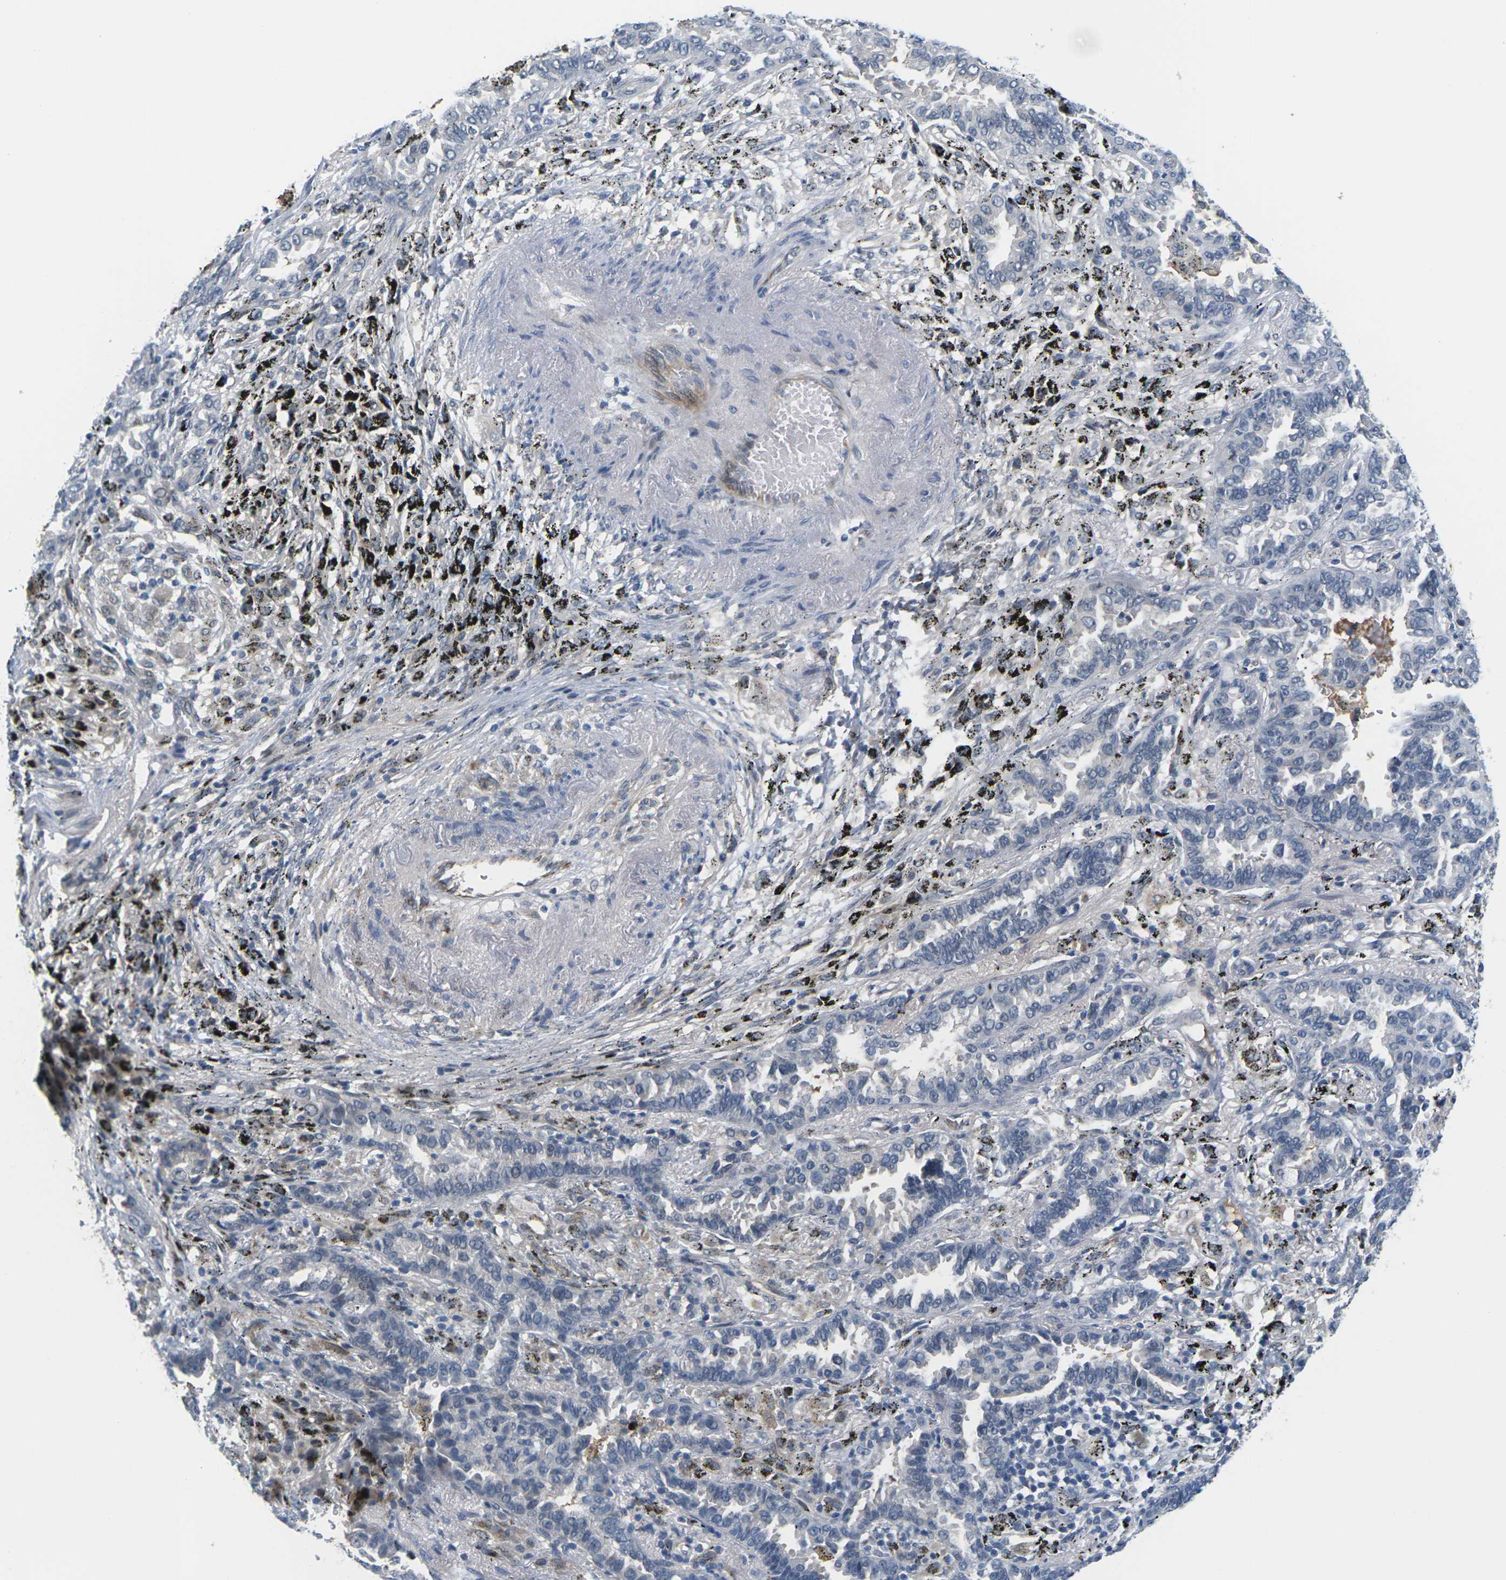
{"staining": {"intensity": "negative", "quantity": "none", "location": "none"}, "tissue": "lung cancer", "cell_type": "Tumor cells", "image_type": "cancer", "snomed": [{"axis": "morphology", "description": "Normal tissue, NOS"}, {"axis": "morphology", "description": "Adenocarcinoma, NOS"}, {"axis": "topography", "description": "Lung"}], "caption": "Tumor cells show no significant protein expression in lung adenocarcinoma.", "gene": "PKP2", "patient": {"sex": "male", "age": 59}}